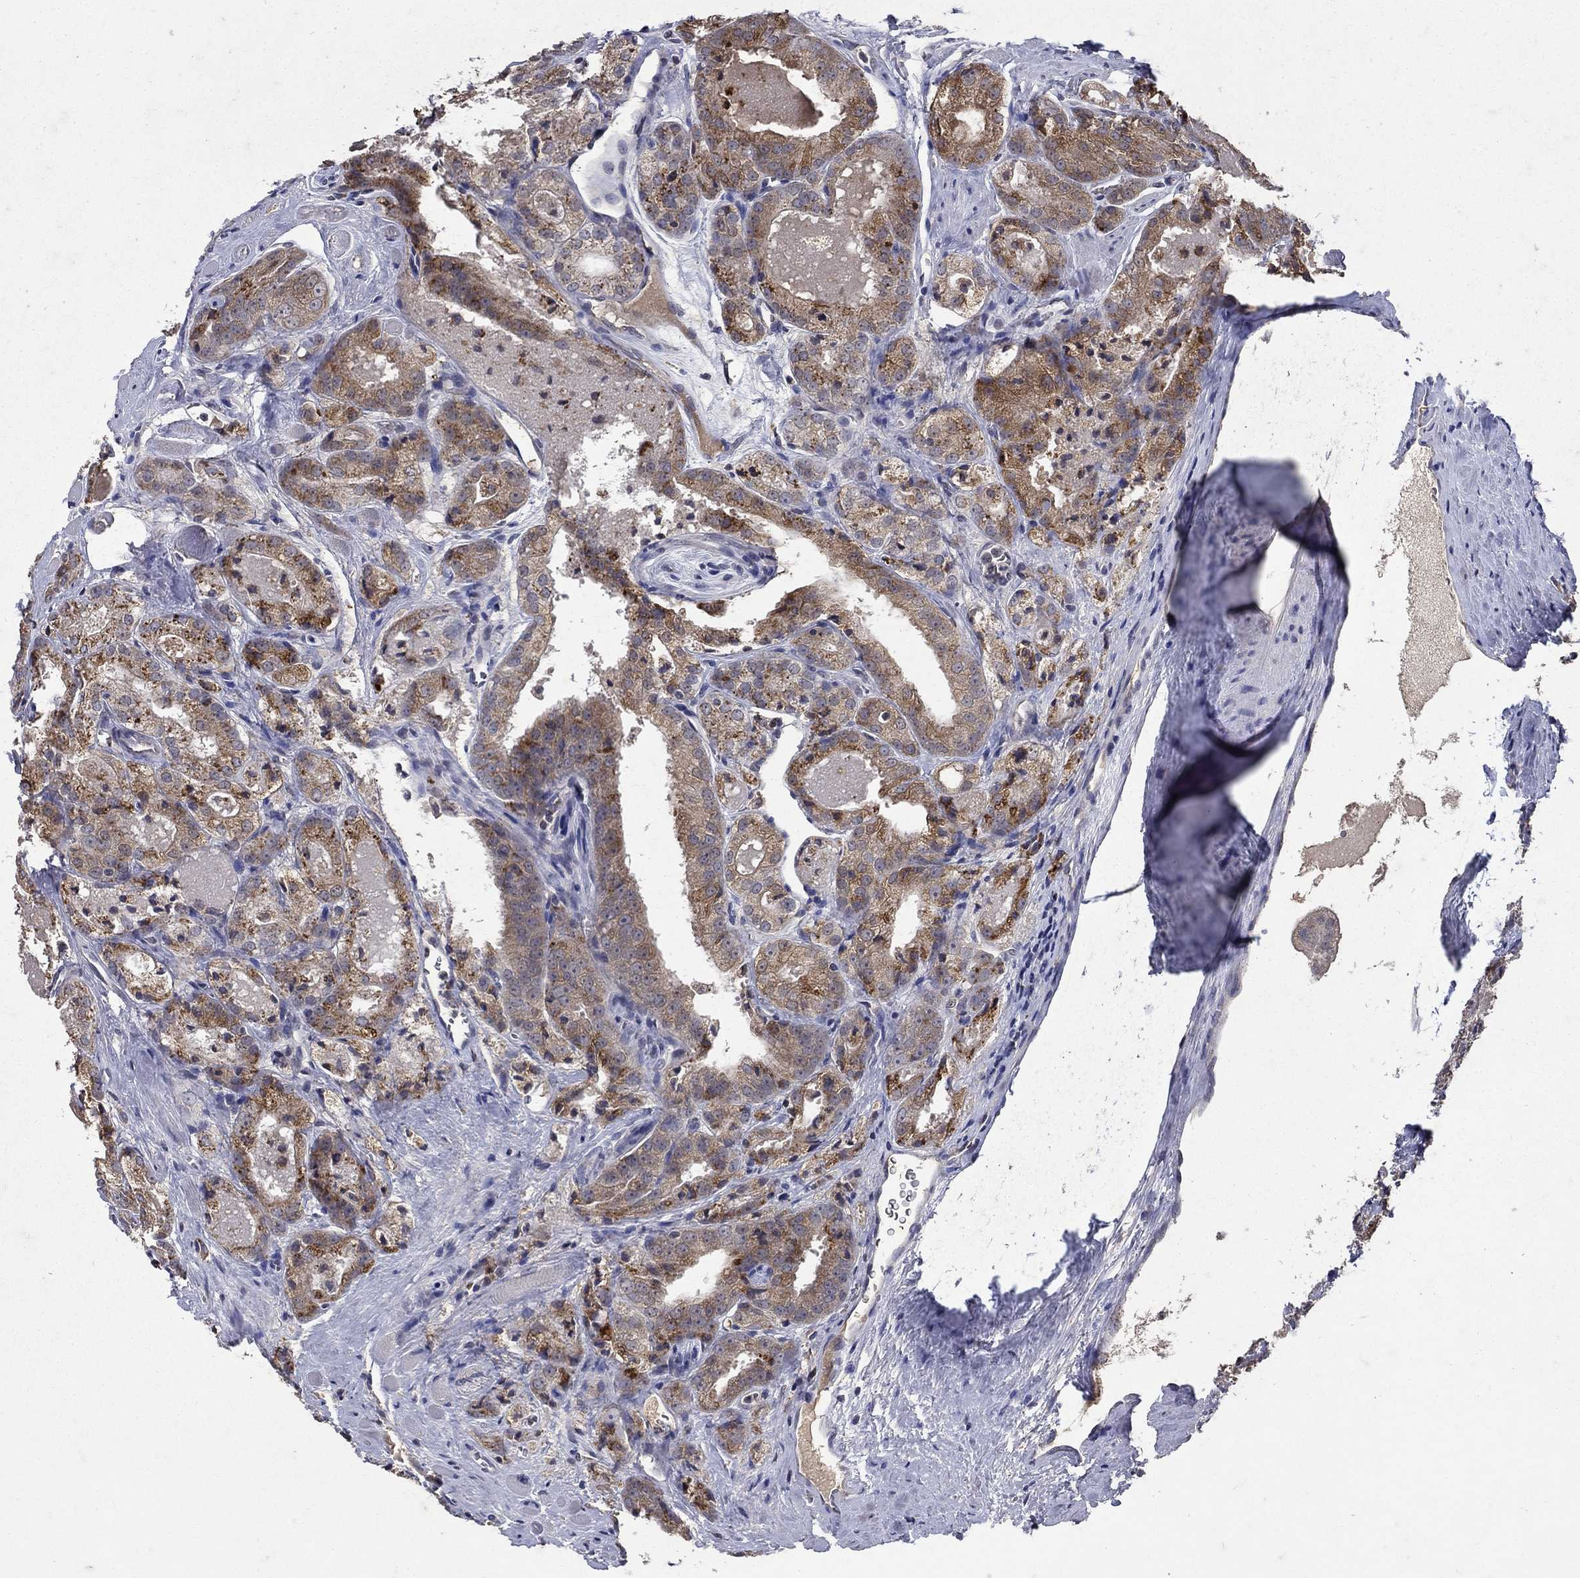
{"staining": {"intensity": "moderate", "quantity": "25%-75%", "location": "cytoplasmic/membranous"}, "tissue": "prostate cancer", "cell_type": "Tumor cells", "image_type": "cancer", "snomed": [{"axis": "morphology", "description": "Adenocarcinoma, NOS"}, {"axis": "morphology", "description": "Adenocarcinoma, High grade"}, {"axis": "topography", "description": "Prostate"}], "caption": "A high-resolution photomicrograph shows immunohistochemistry staining of adenocarcinoma (prostate), which demonstrates moderate cytoplasmic/membranous expression in approximately 25%-75% of tumor cells.", "gene": "NPC2", "patient": {"sex": "male", "age": 70}}